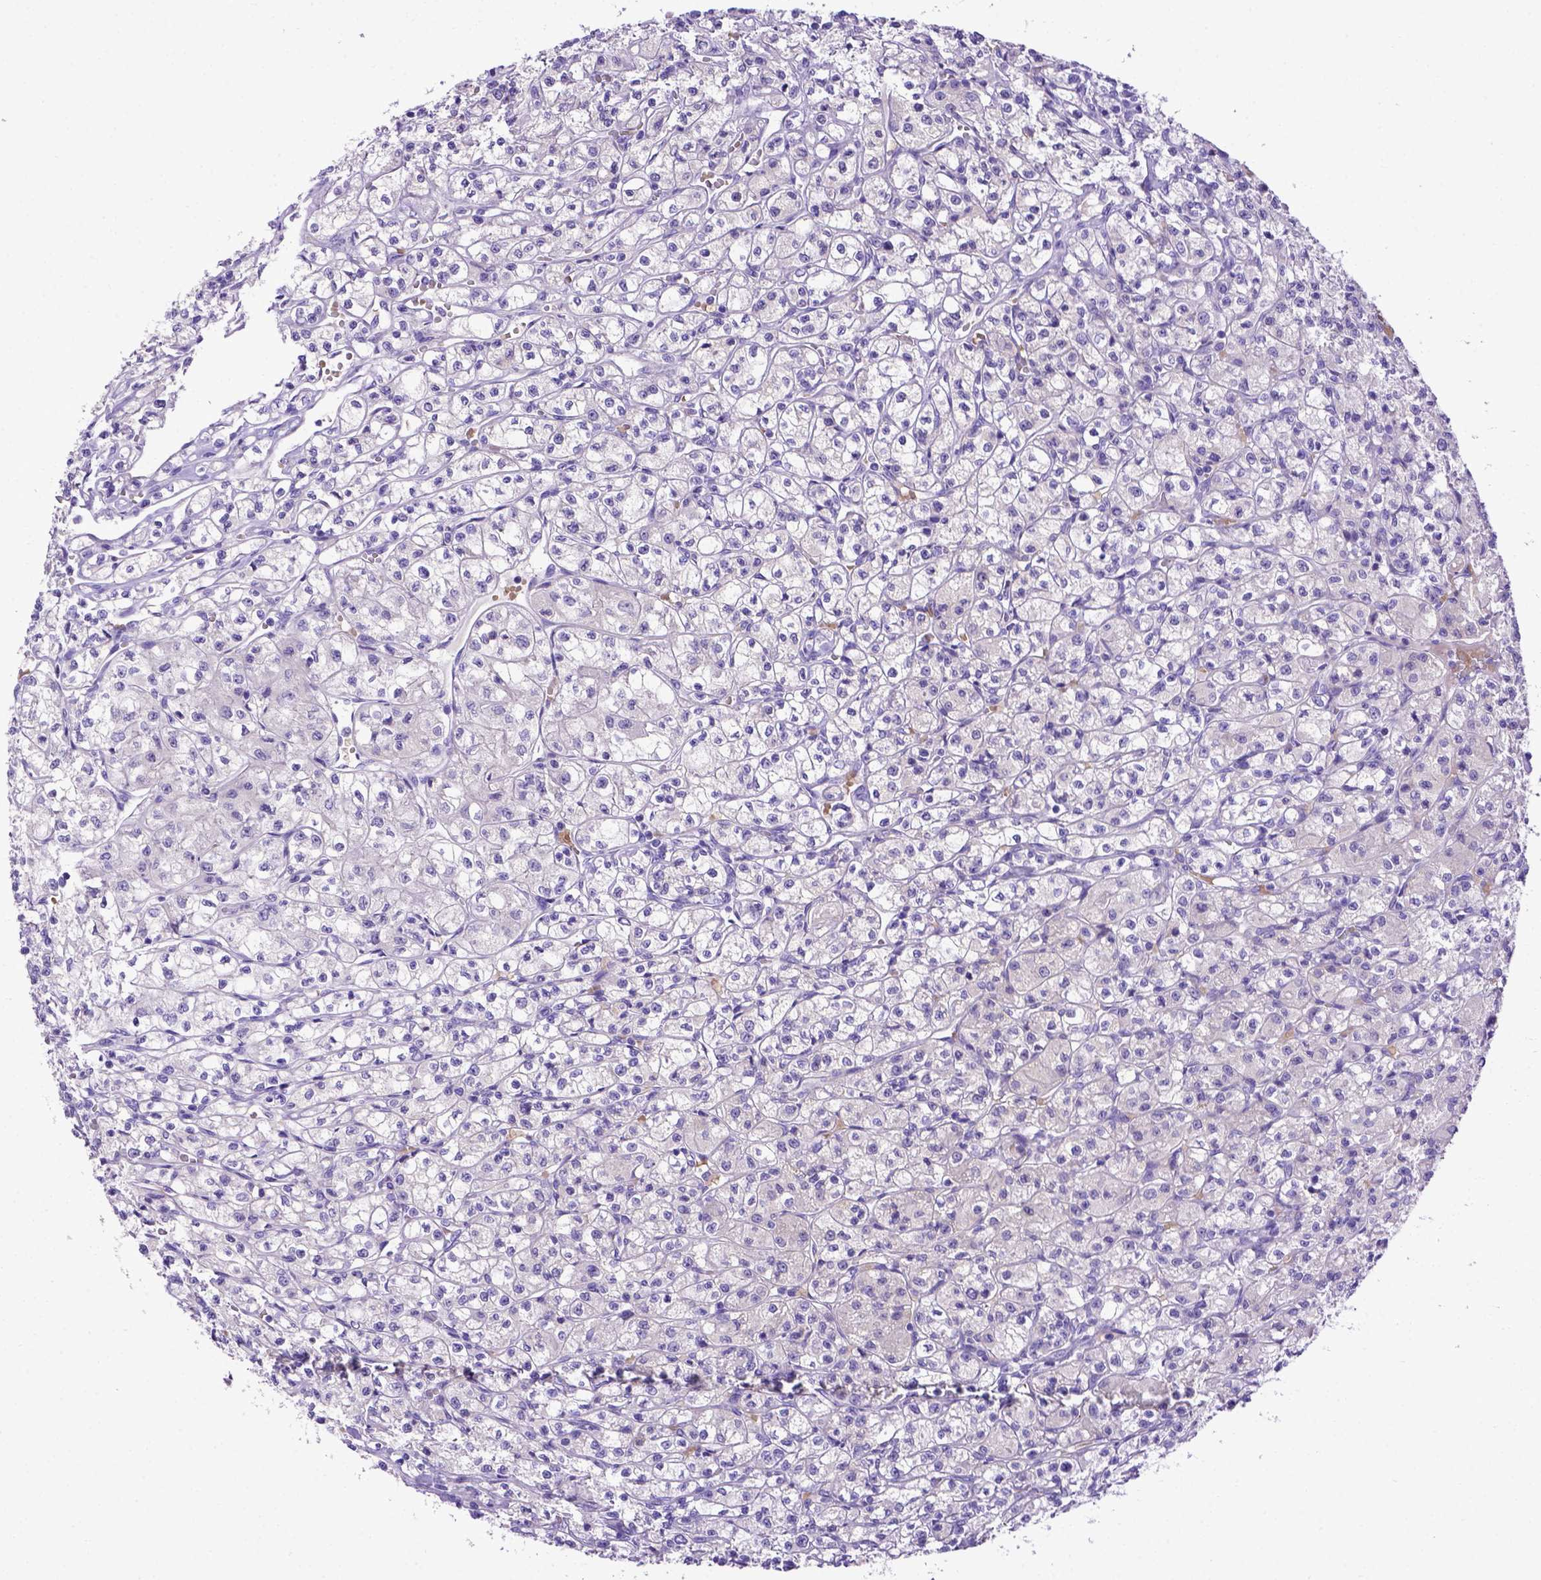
{"staining": {"intensity": "negative", "quantity": "none", "location": "none"}, "tissue": "renal cancer", "cell_type": "Tumor cells", "image_type": "cancer", "snomed": [{"axis": "morphology", "description": "Adenocarcinoma, NOS"}, {"axis": "topography", "description": "Kidney"}], "caption": "DAB immunohistochemical staining of adenocarcinoma (renal) reveals no significant staining in tumor cells.", "gene": "ADAM12", "patient": {"sex": "female", "age": 70}}